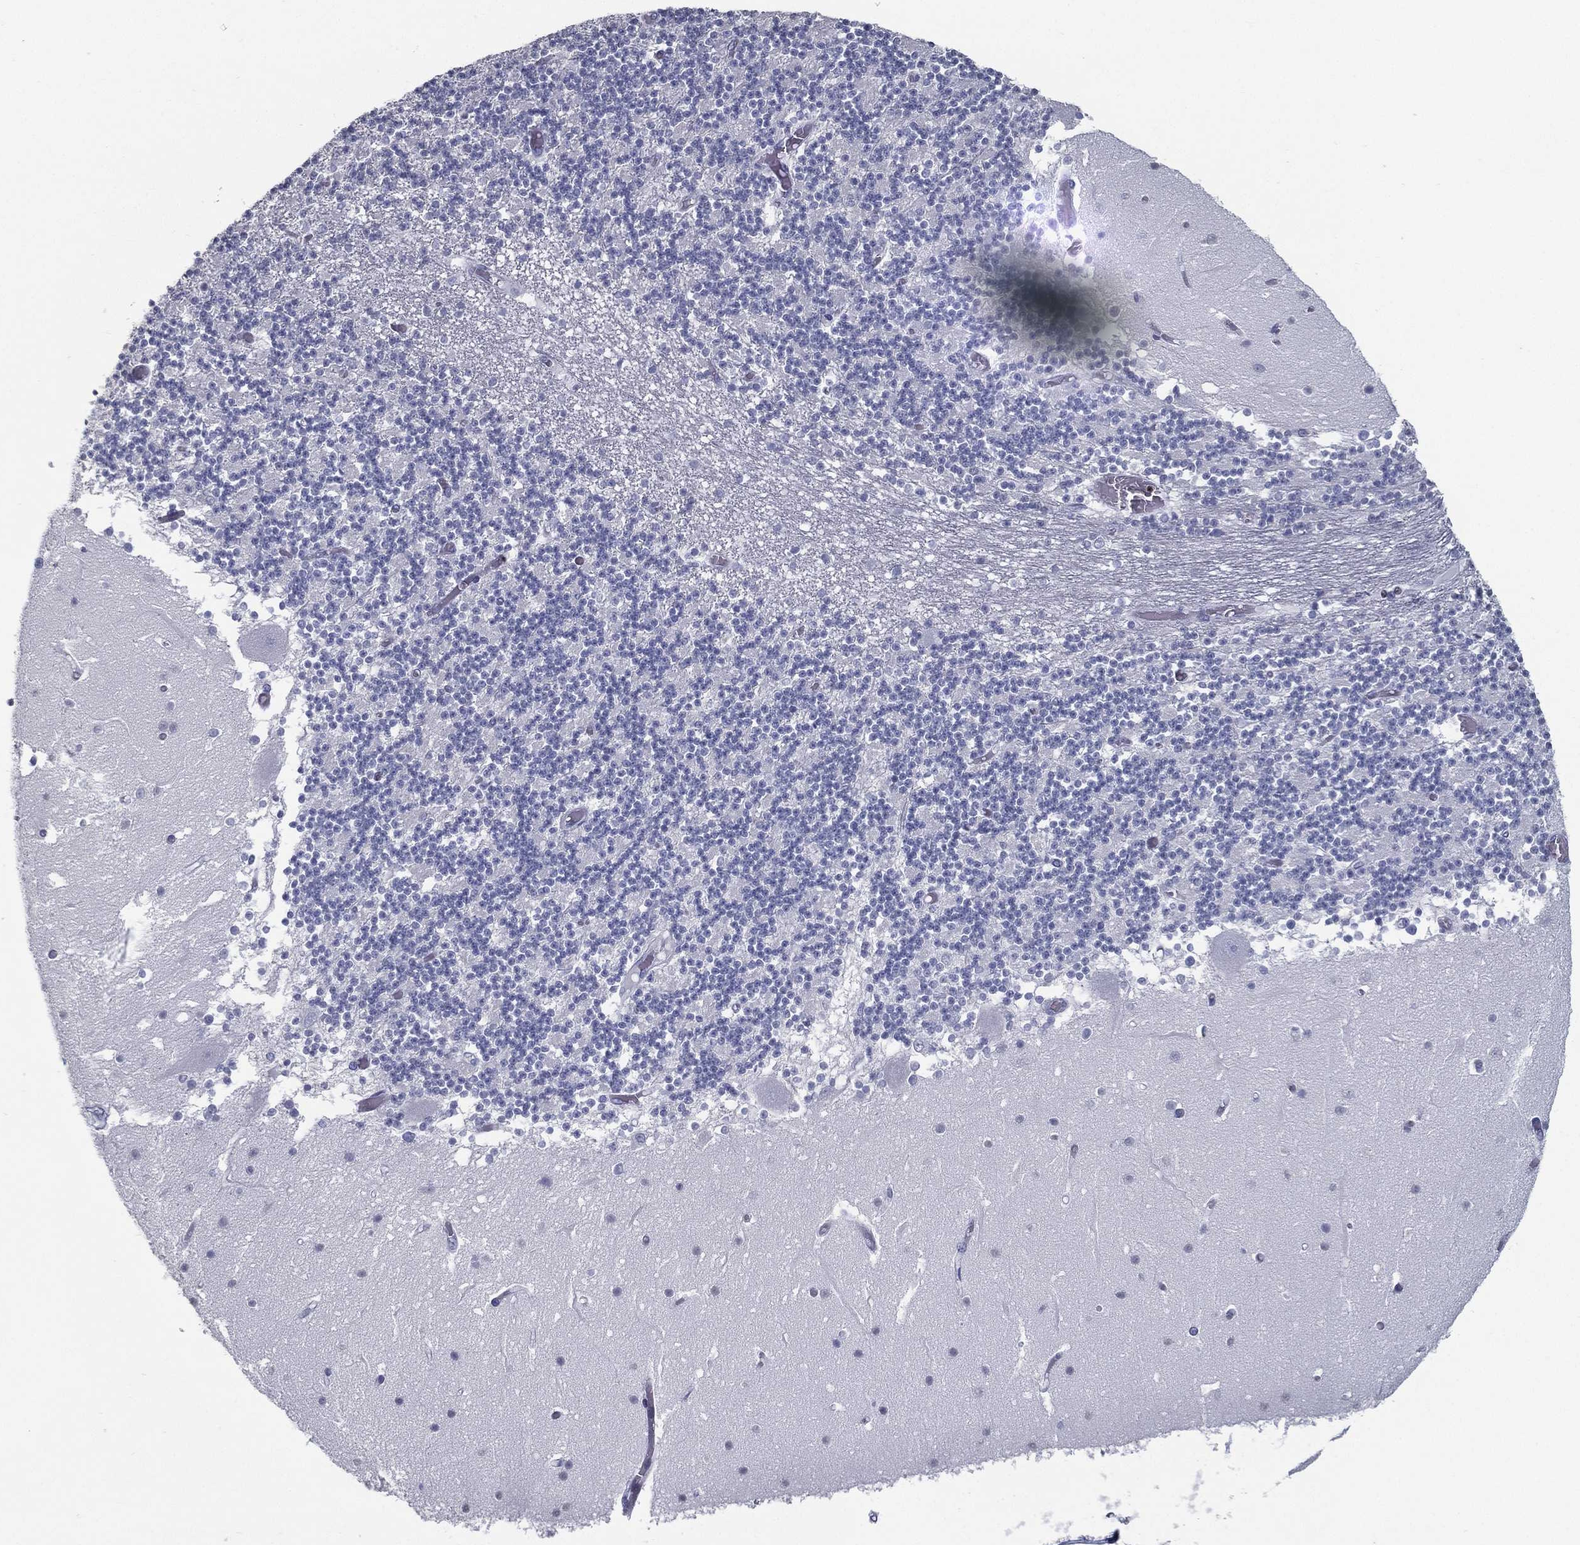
{"staining": {"intensity": "negative", "quantity": "none", "location": "none"}, "tissue": "cerebellum", "cell_type": "Cells in granular layer", "image_type": "normal", "snomed": [{"axis": "morphology", "description": "Normal tissue, NOS"}, {"axis": "topography", "description": "Cerebellum"}], "caption": "Micrograph shows no significant protein expression in cells in granular layer of unremarkable cerebellum.", "gene": "PYHIN1", "patient": {"sex": "female", "age": 28}}